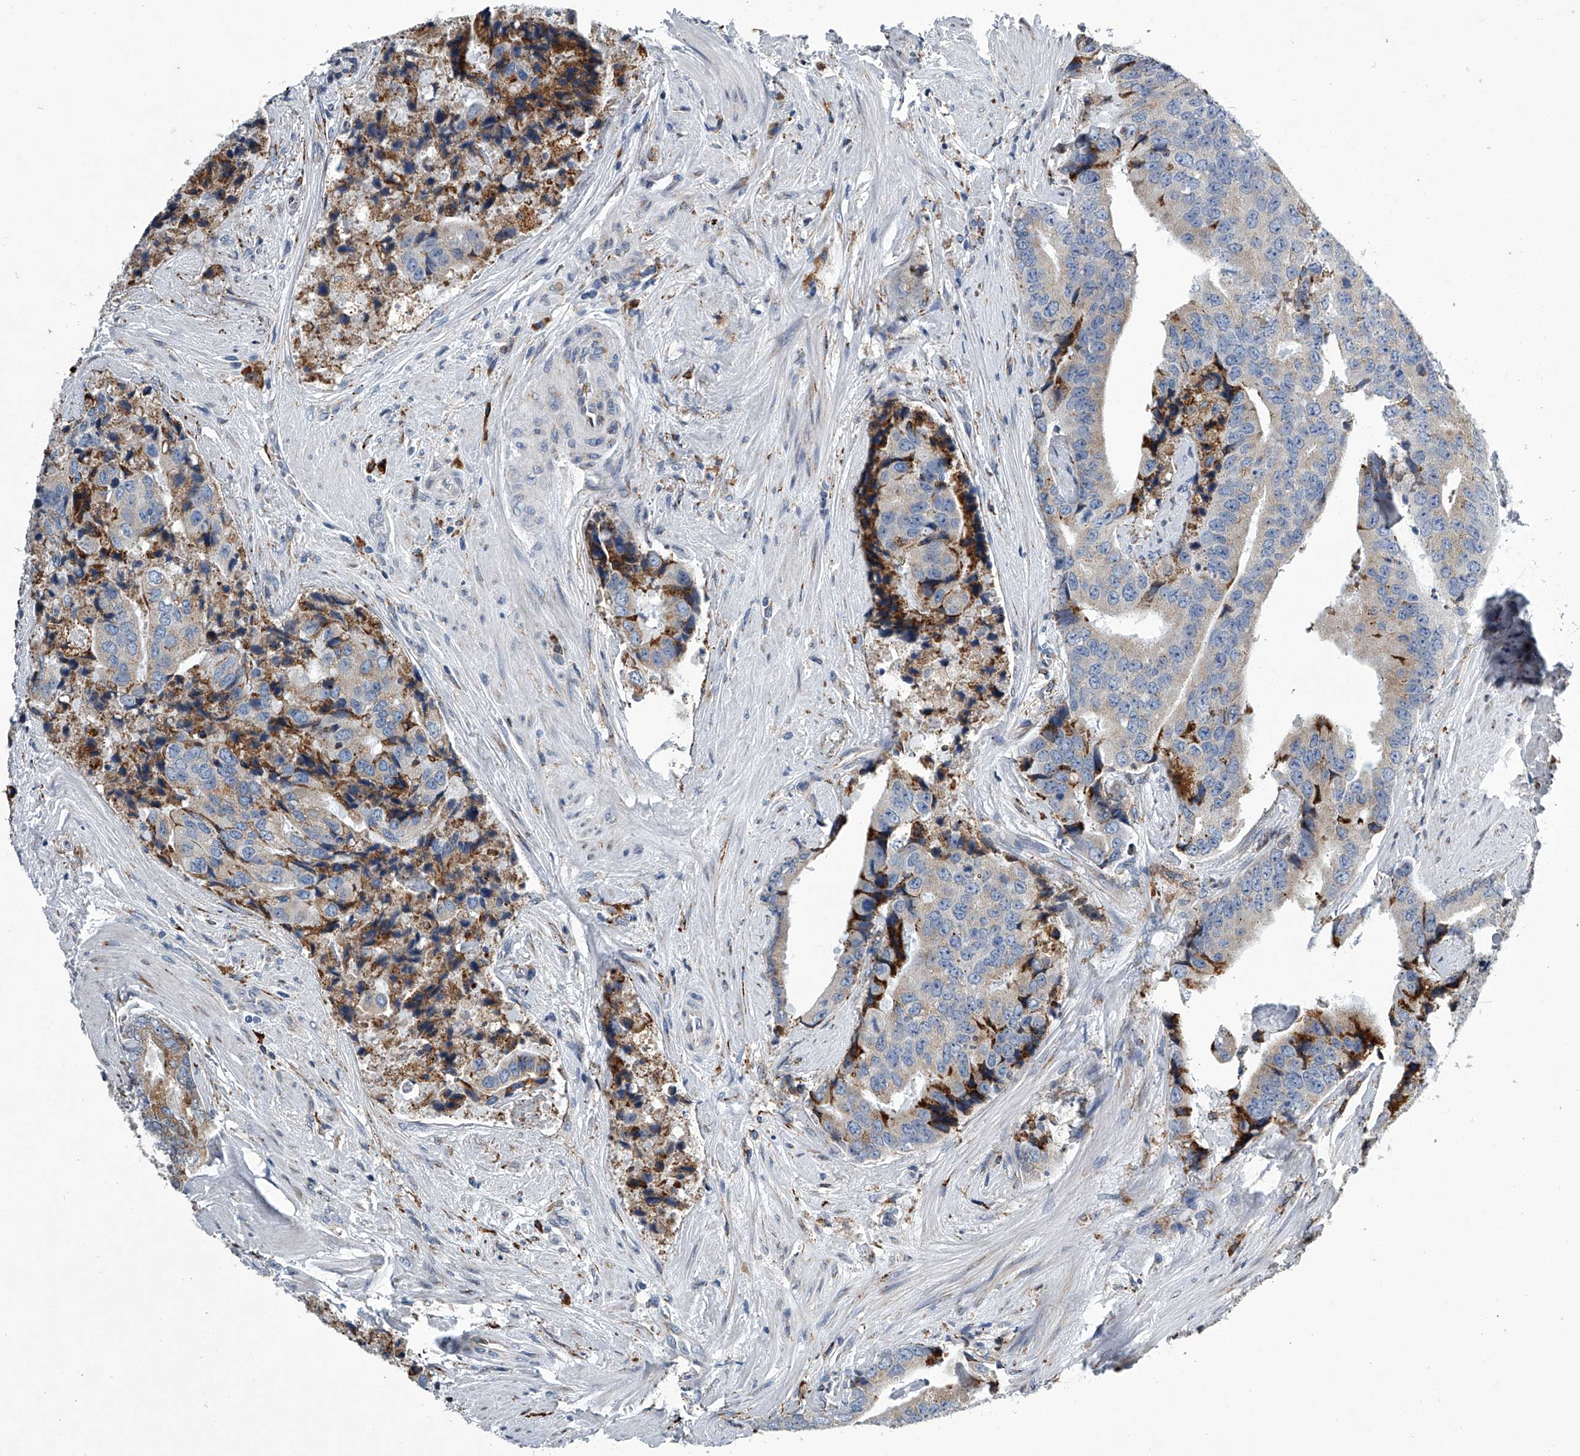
{"staining": {"intensity": "negative", "quantity": "none", "location": "none"}, "tissue": "prostate cancer", "cell_type": "Tumor cells", "image_type": "cancer", "snomed": [{"axis": "morphology", "description": "Adenocarcinoma, High grade"}, {"axis": "topography", "description": "Prostate"}], "caption": "IHC of prostate cancer reveals no staining in tumor cells.", "gene": "TMEM63C", "patient": {"sex": "male", "age": 70}}